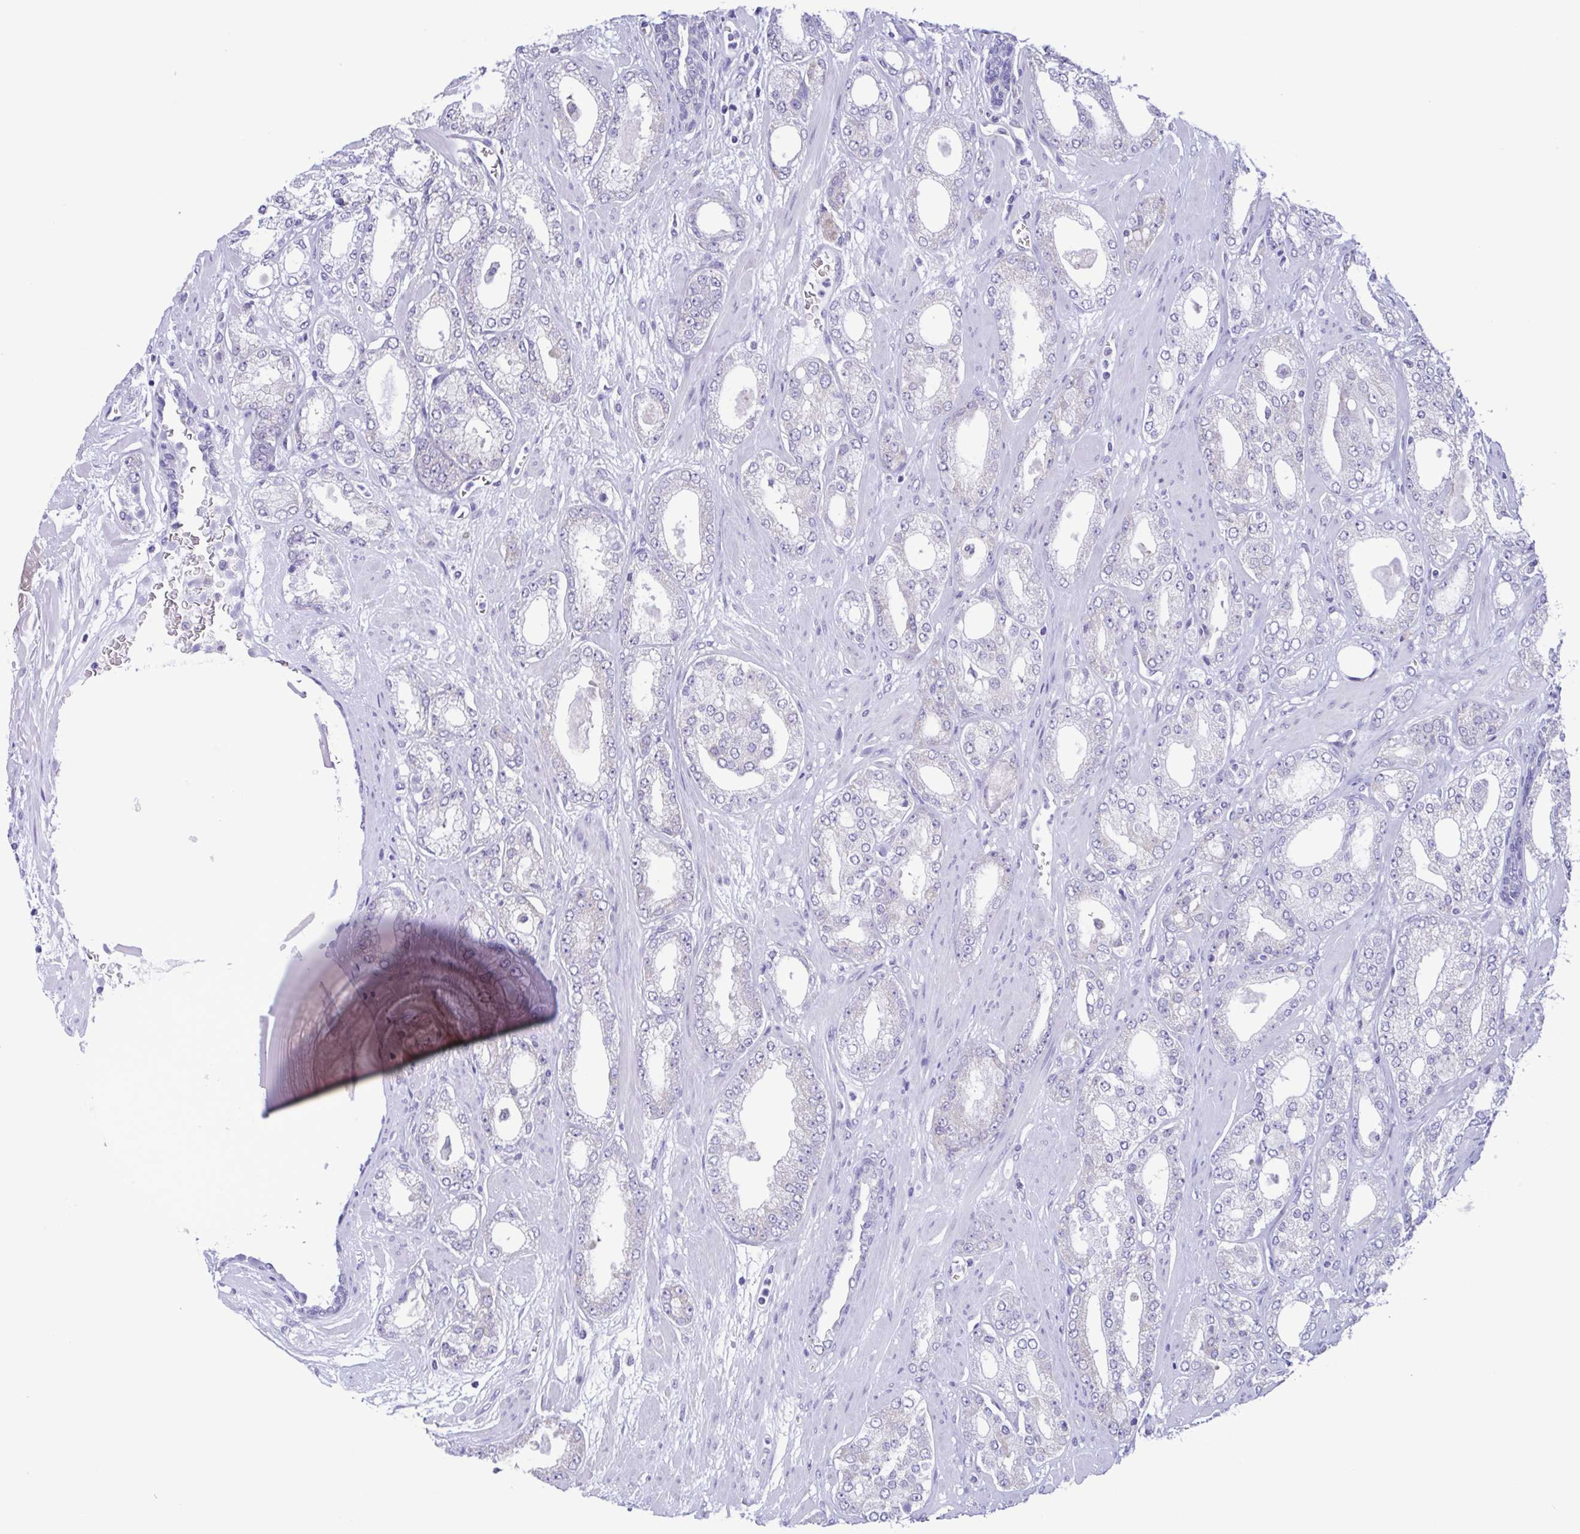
{"staining": {"intensity": "negative", "quantity": "none", "location": "none"}, "tissue": "prostate cancer", "cell_type": "Tumor cells", "image_type": "cancer", "snomed": [{"axis": "morphology", "description": "Adenocarcinoma, High grade"}, {"axis": "topography", "description": "Prostate"}], "caption": "There is no significant staining in tumor cells of high-grade adenocarcinoma (prostate).", "gene": "TNNI3", "patient": {"sex": "male", "age": 64}}